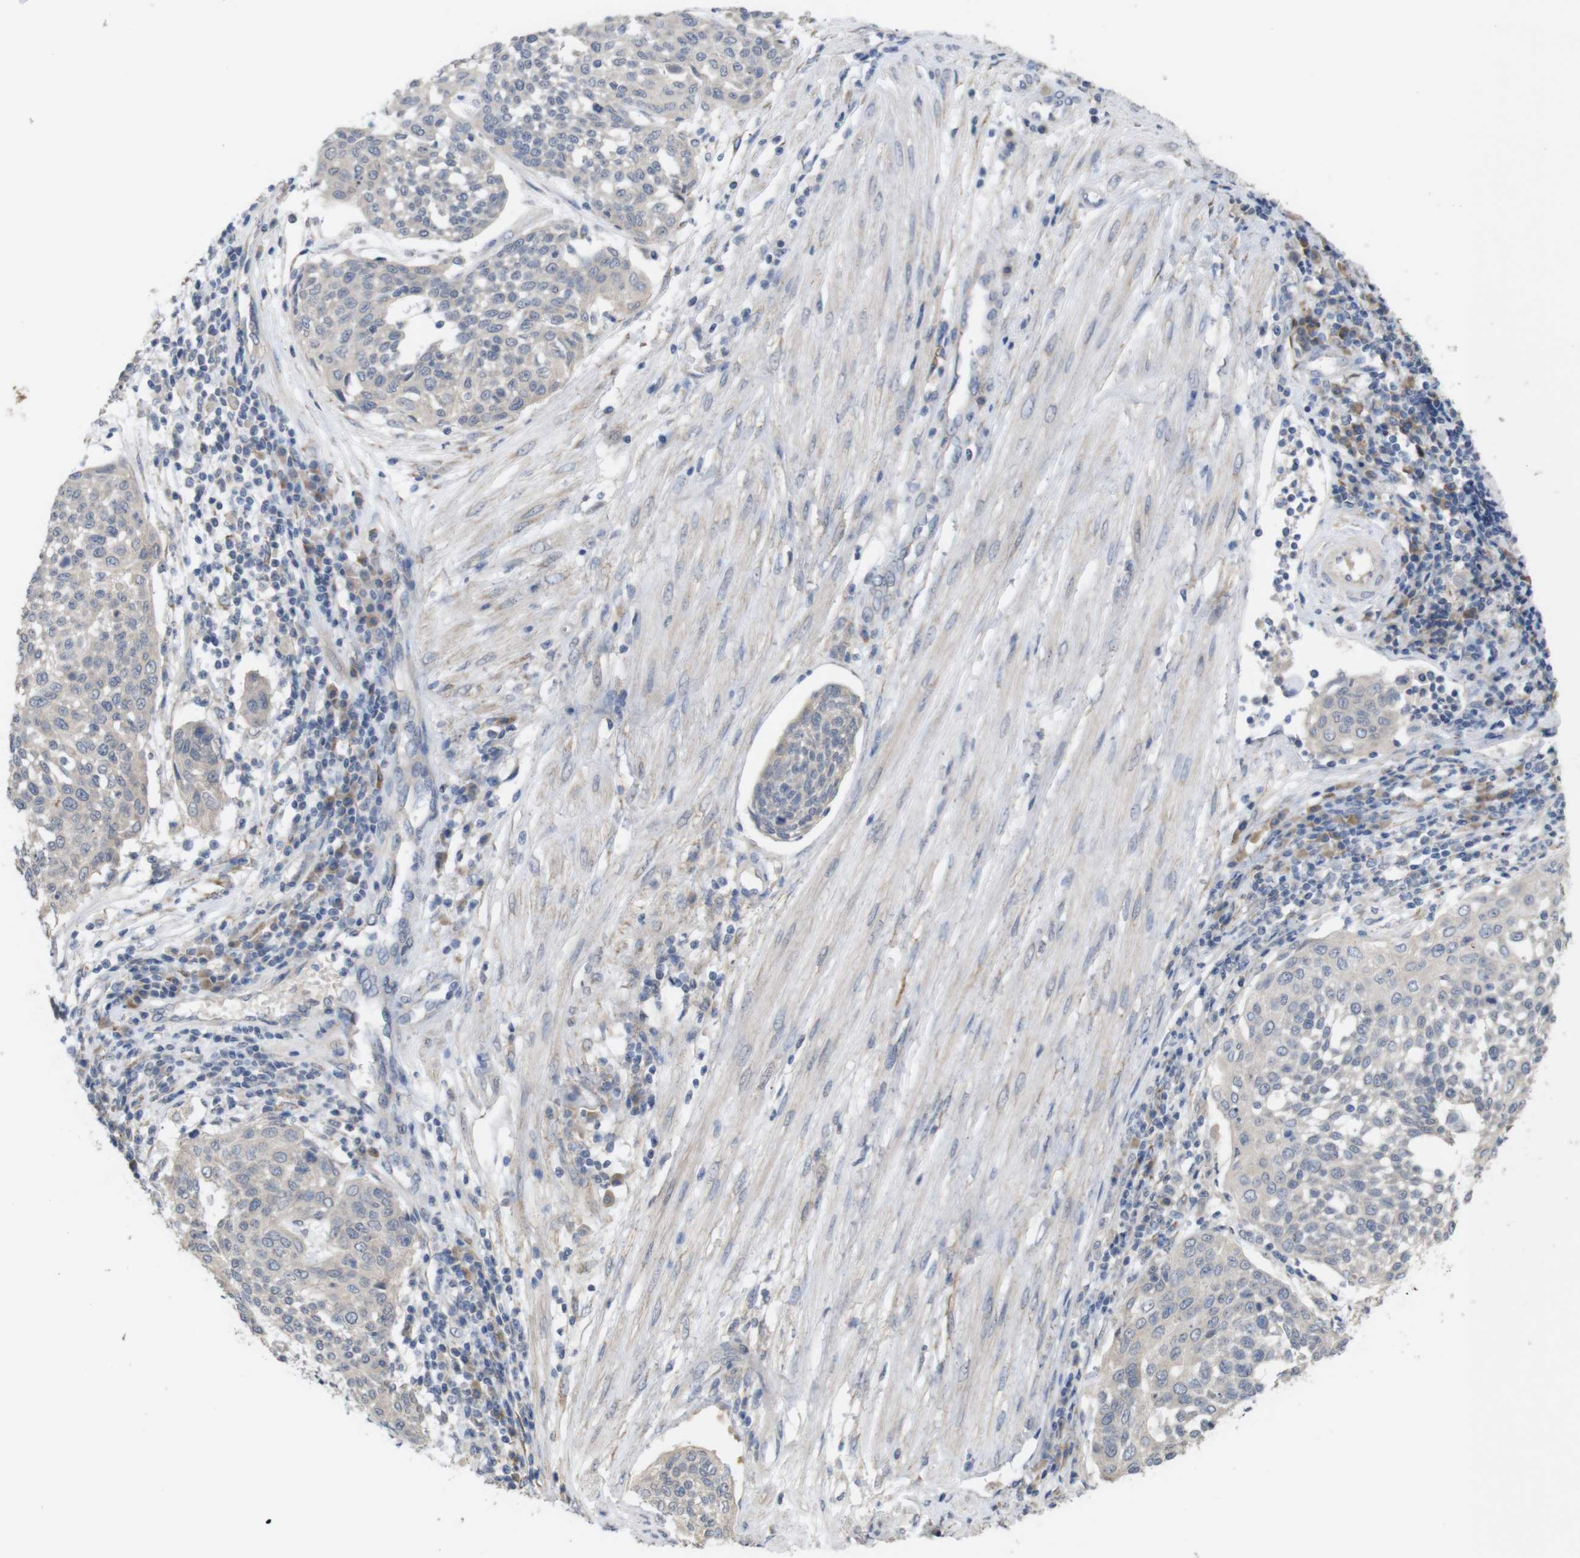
{"staining": {"intensity": "negative", "quantity": "none", "location": "none"}, "tissue": "cervical cancer", "cell_type": "Tumor cells", "image_type": "cancer", "snomed": [{"axis": "morphology", "description": "Squamous cell carcinoma, NOS"}, {"axis": "topography", "description": "Cervix"}], "caption": "Squamous cell carcinoma (cervical) was stained to show a protein in brown. There is no significant positivity in tumor cells.", "gene": "BCAR3", "patient": {"sex": "female", "age": 34}}